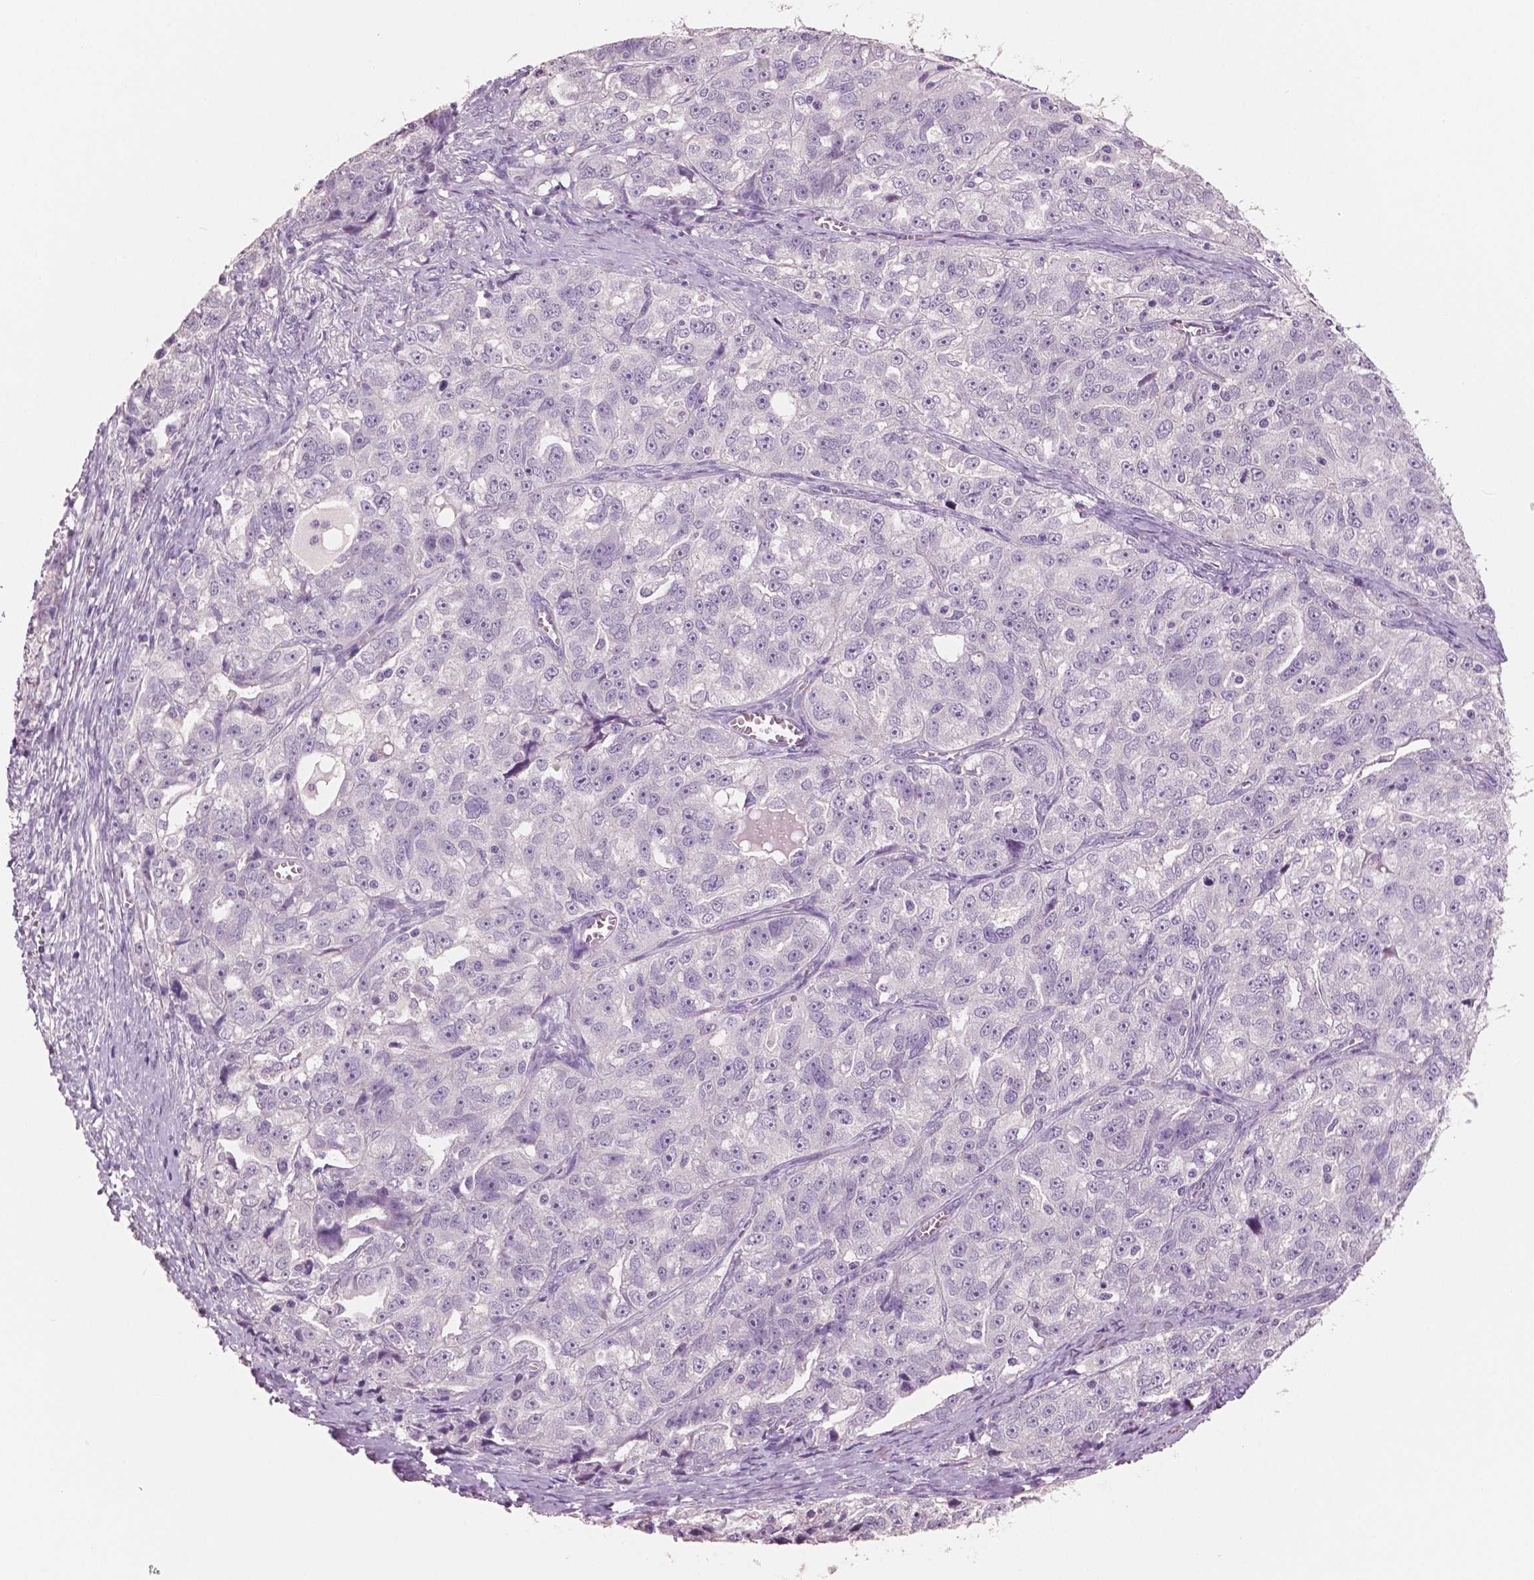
{"staining": {"intensity": "negative", "quantity": "none", "location": "none"}, "tissue": "ovarian cancer", "cell_type": "Tumor cells", "image_type": "cancer", "snomed": [{"axis": "morphology", "description": "Cystadenocarcinoma, serous, NOS"}, {"axis": "topography", "description": "Ovary"}], "caption": "This image is of ovarian cancer stained with immunohistochemistry (IHC) to label a protein in brown with the nuclei are counter-stained blue. There is no expression in tumor cells. Nuclei are stained in blue.", "gene": "NECAB2", "patient": {"sex": "female", "age": 51}}